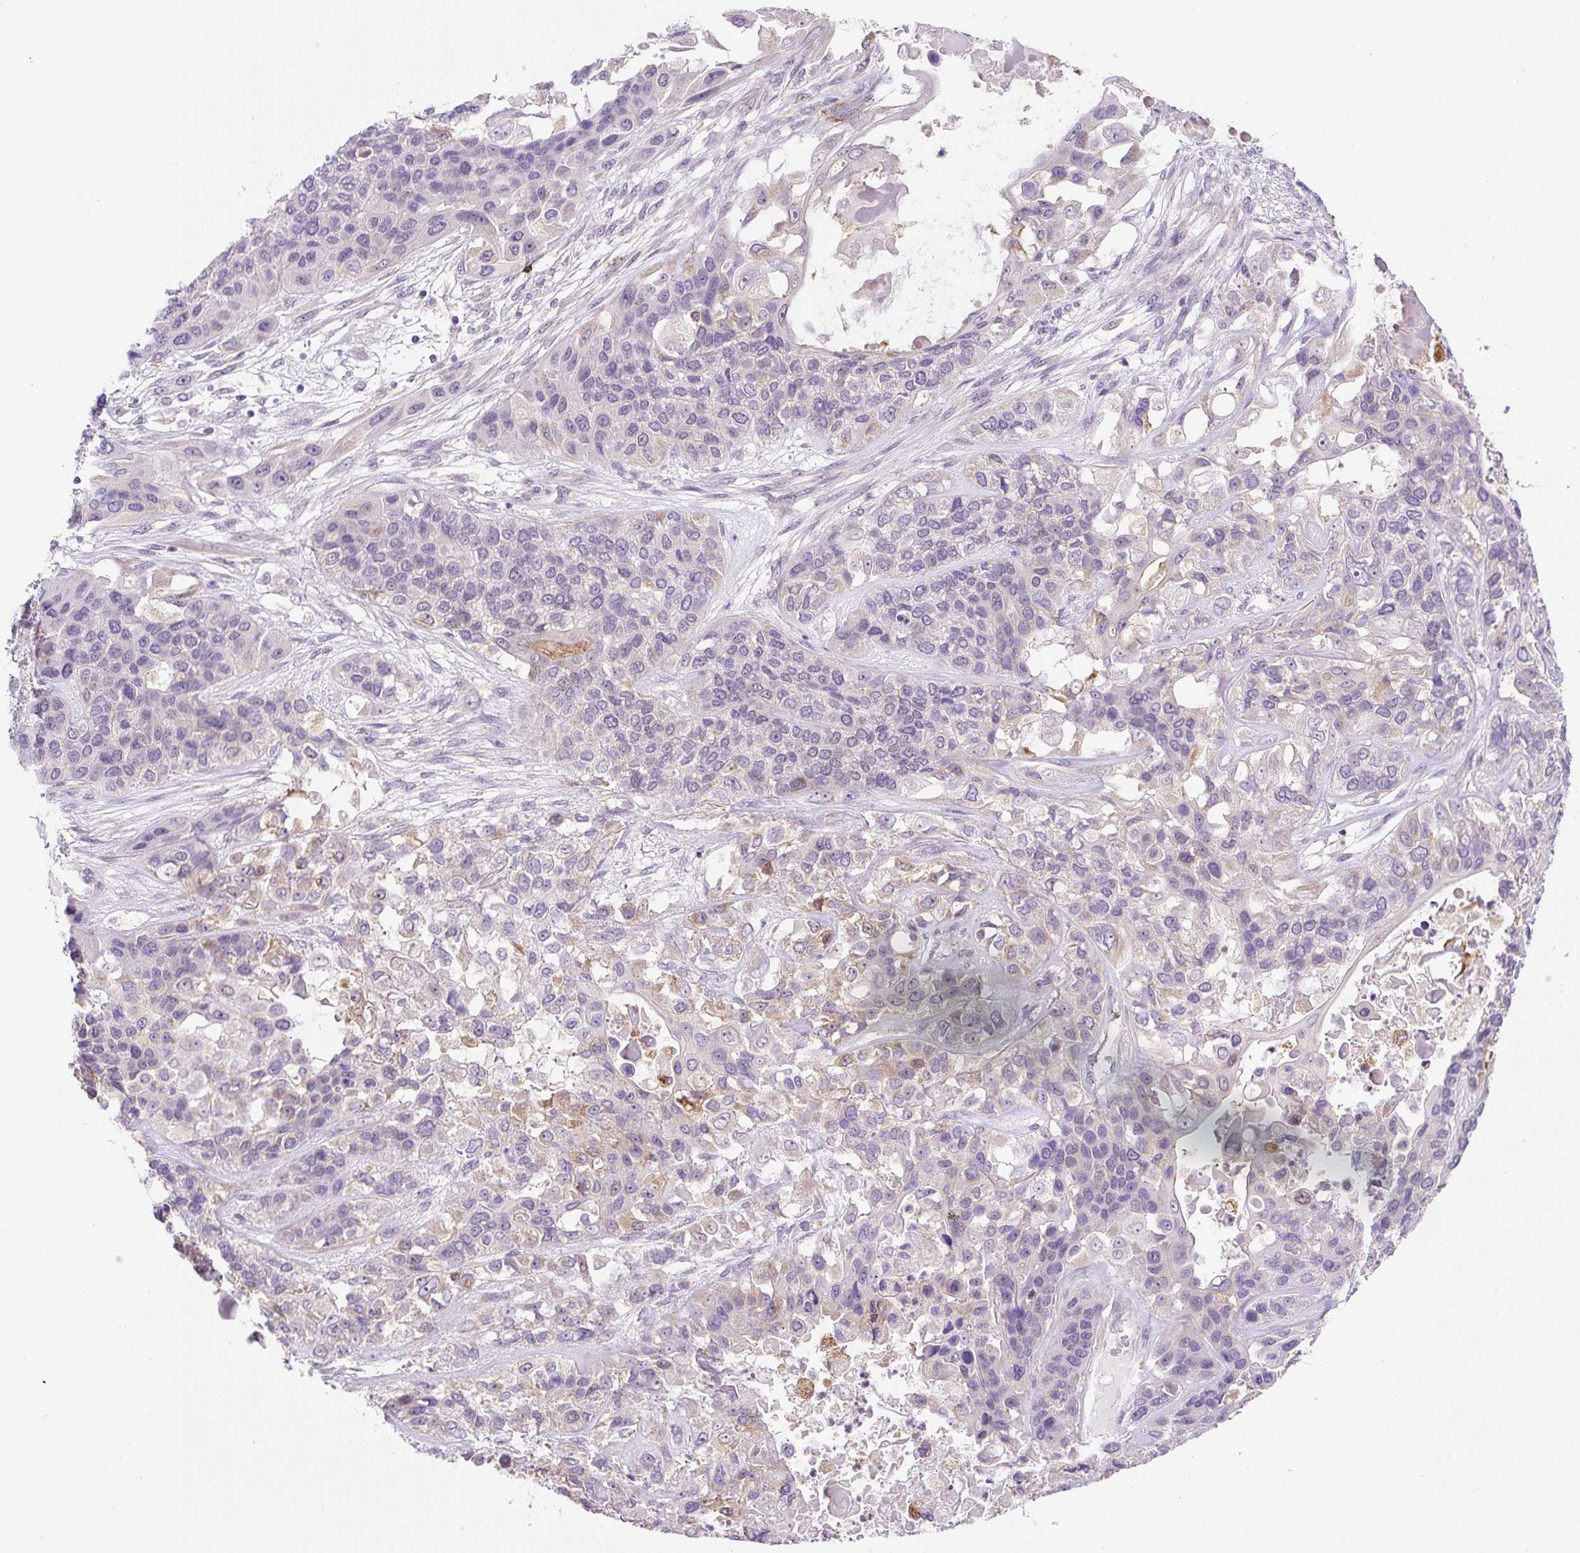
{"staining": {"intensity": "negative", "quantity": "none", "location": "none"}, "tissue": "lung cancer", "cell_type": "Tumor cells", "image_type": "cancer", "snomed": [{"axis": "morphology", "description": "Squamous cell carcinoma, NOS"}, {"axis": "topography", "description": "Lung"}], "caption": "Immunohistochemical staining of lung cancer exhibits no significant expression in tumor cells. (DAB immunohistochemistry with hematoxylin counter stain).", "gene": "CEBPZOS", "patient": {"sex": "female", "age": 70}}